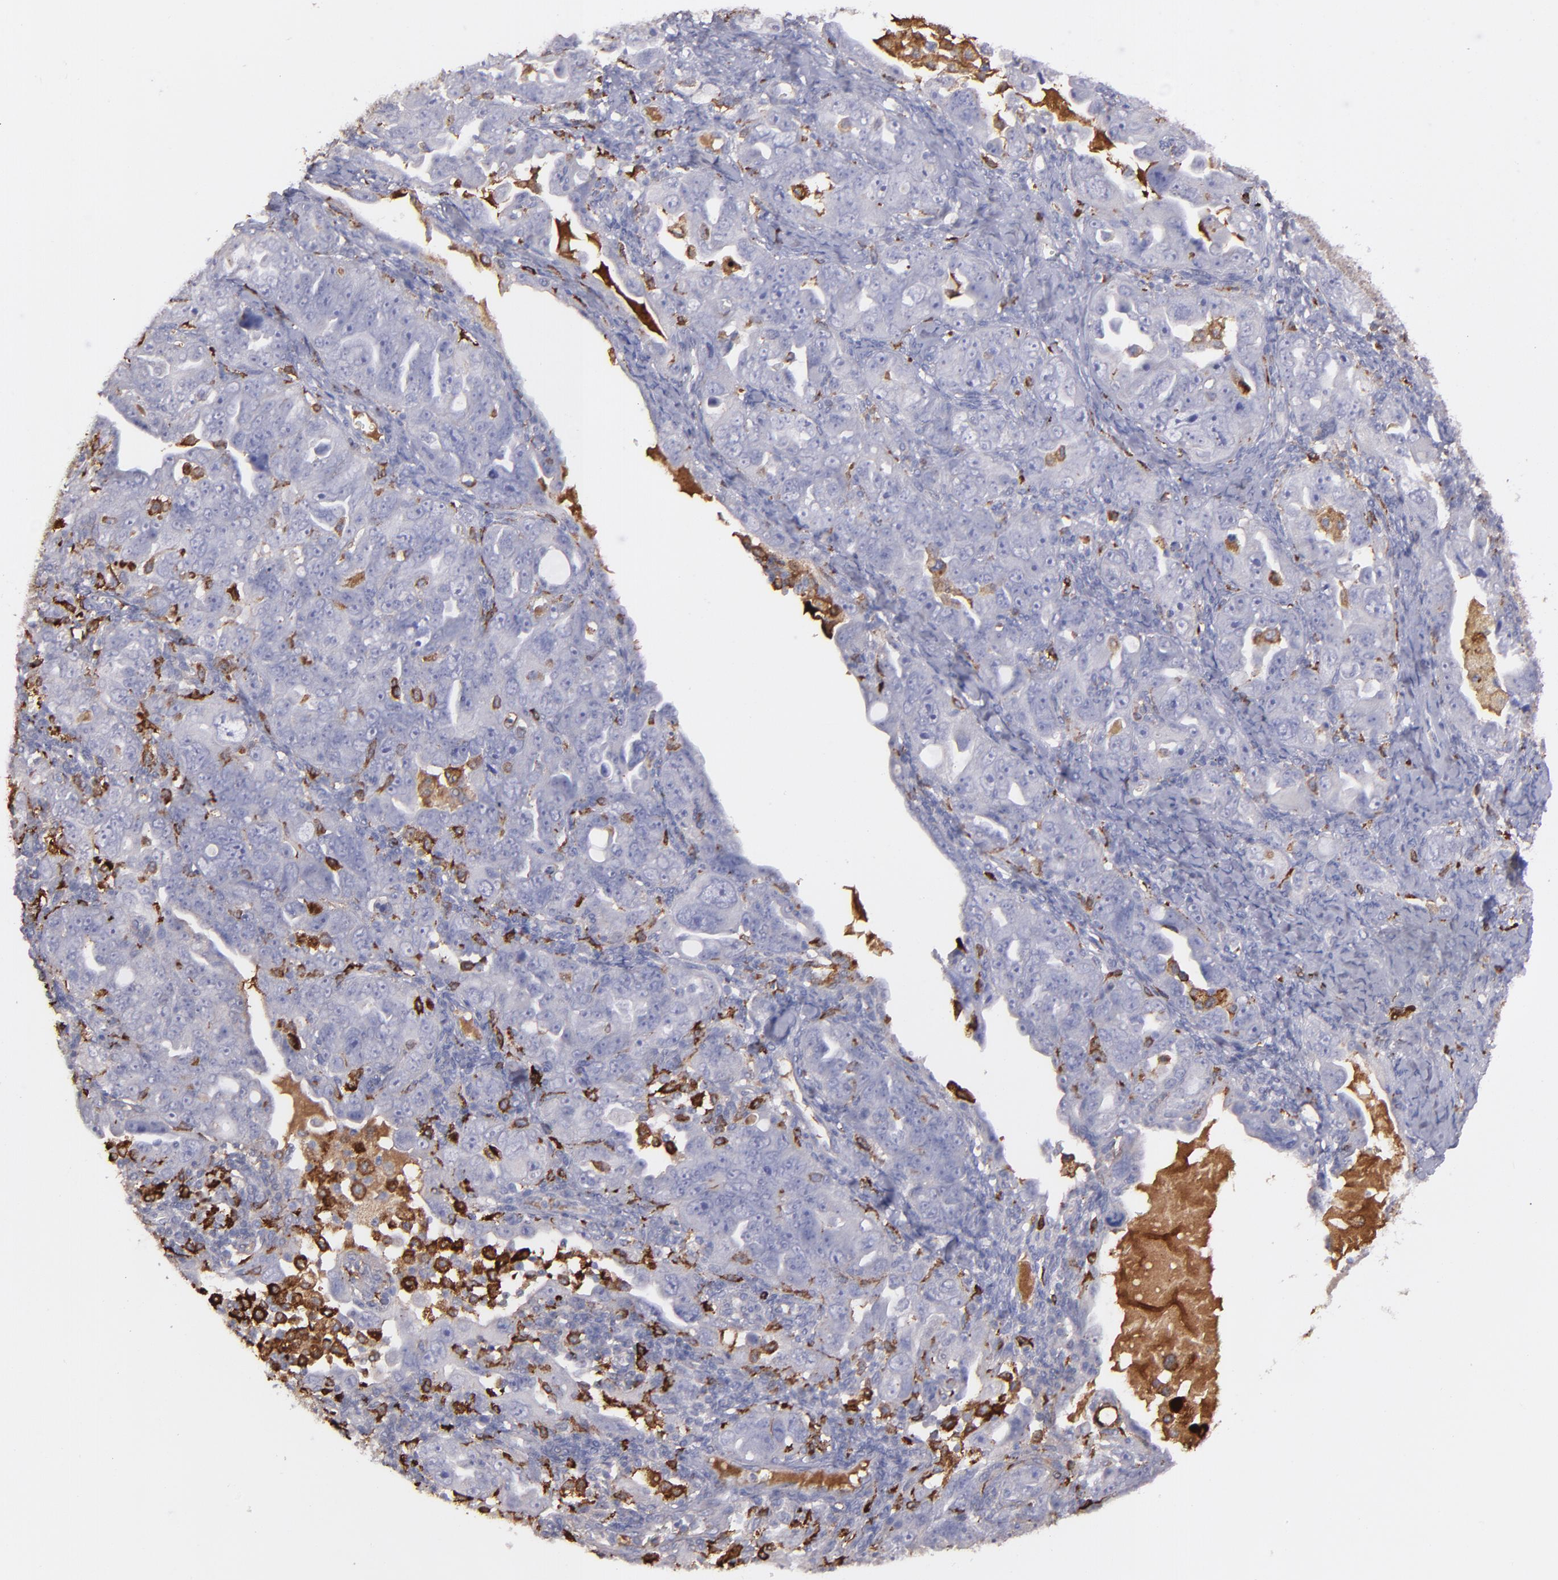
{"staining": {"intensity": "weak", "quantity": "<25%", "location": "cytoplasmic/membranous"}, "tissue": "ovarian cancer", "cell_type": "Tumor cells", "image_type": "cancer", "snomed": [{"axis": "morphology", "description": "Cystadenocarcinoma, serous, NOS"}, {"axis": "topography", "description": "Ovary"}], "caption": "This is an IHC photomicrograph of ovarian serous cystadenocarcinoma. There is no positivity in tumor cells.", "gene": "C1QA", "patient": {"sex": "female", "age": 66}}